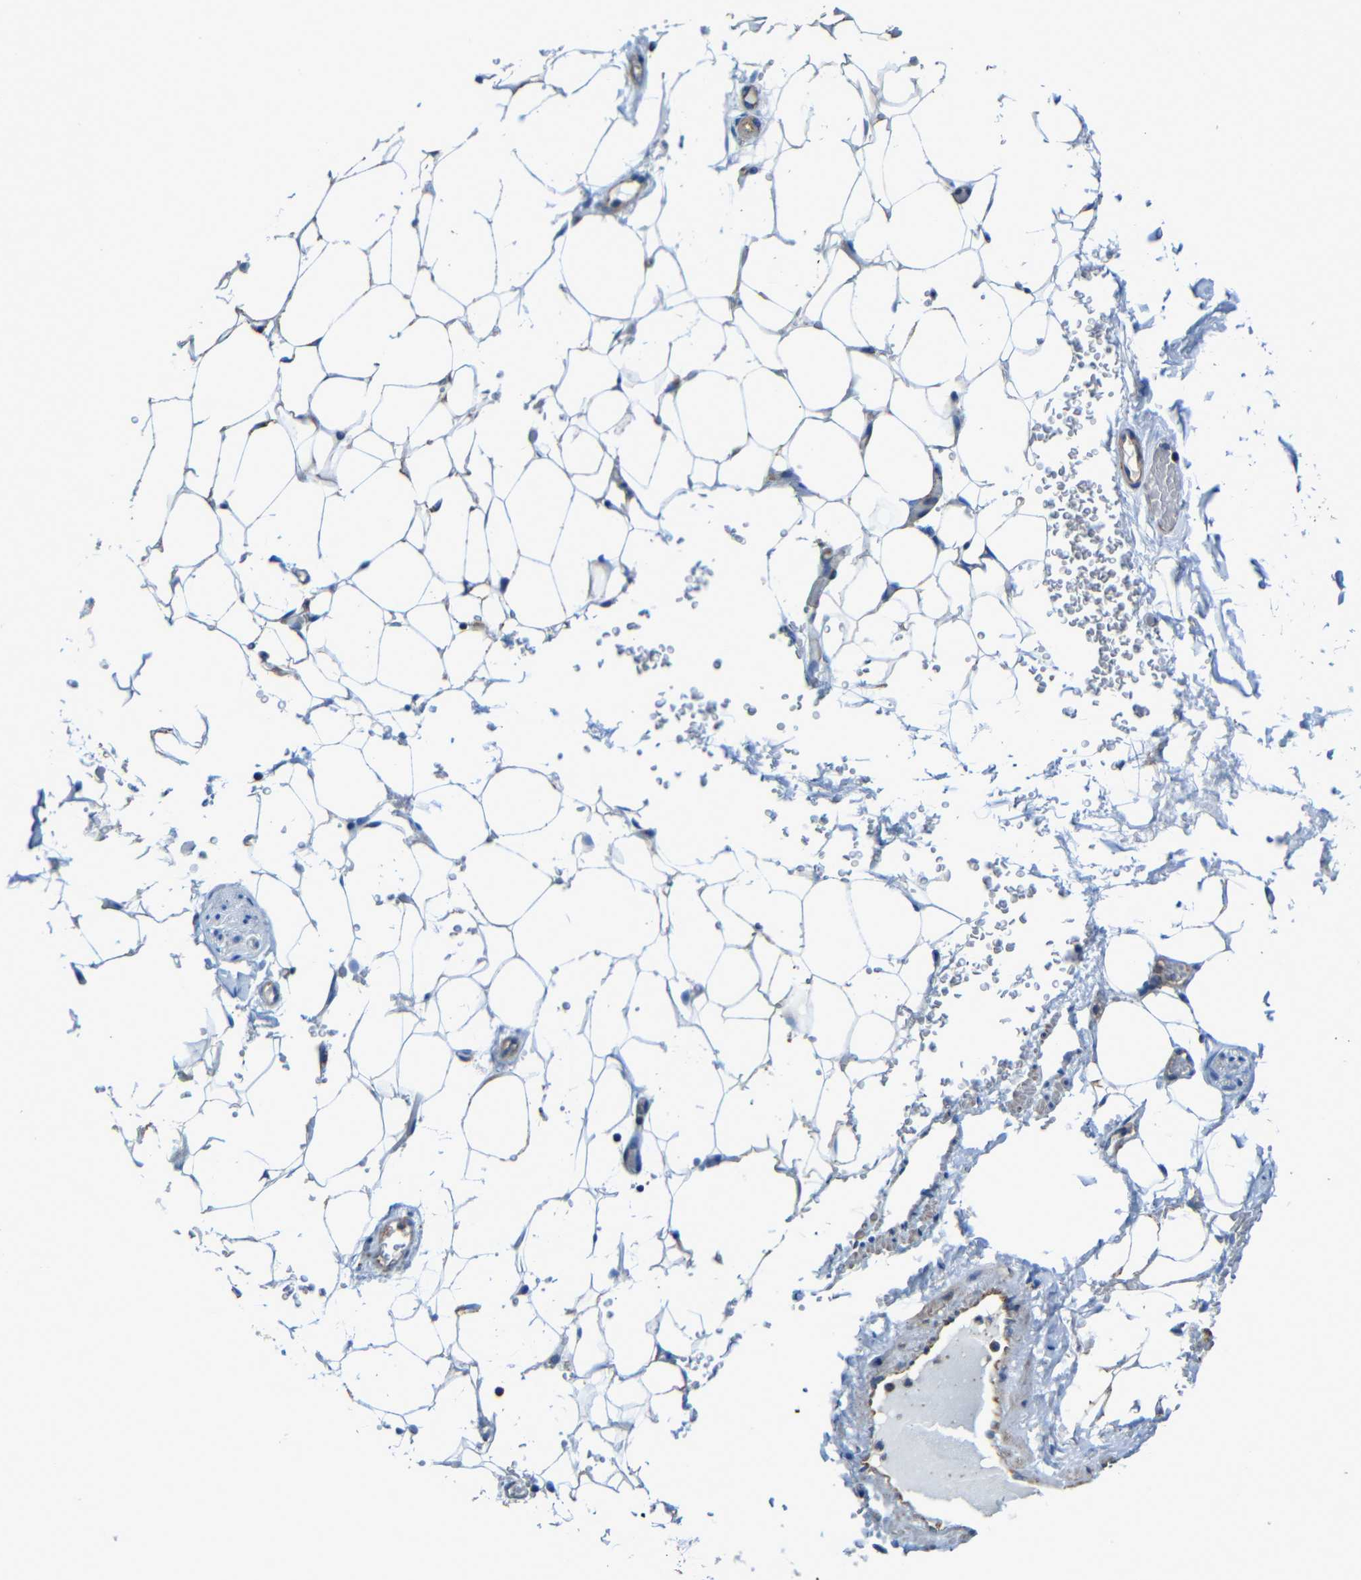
{"staining": {"intensity": "negative", "quantity": "none", "location": "none"}, "tissue": "adipose tissue", "cell_type": "Adipocytes", "image_type": "normal", "snomed": [{"axis": "morphology", "description": "Normal tissue, NOS"}, {"axis": "topography", "description": "Peripheral nerve tissue"}], "caption": "High magnification brightfield microscopy of unremarkable adipose tissue stained with DAB (brown) and counterstained with hematoxylin (blue): adipocytes show no significant staining. The staining is performed using DAB (3,3'-diaminobenzidine) brown chromogen with nuclei counter-stained in using hematoxylin.", "gene": "INTS6L", "patient": {"sex": "male", "age": 70}}